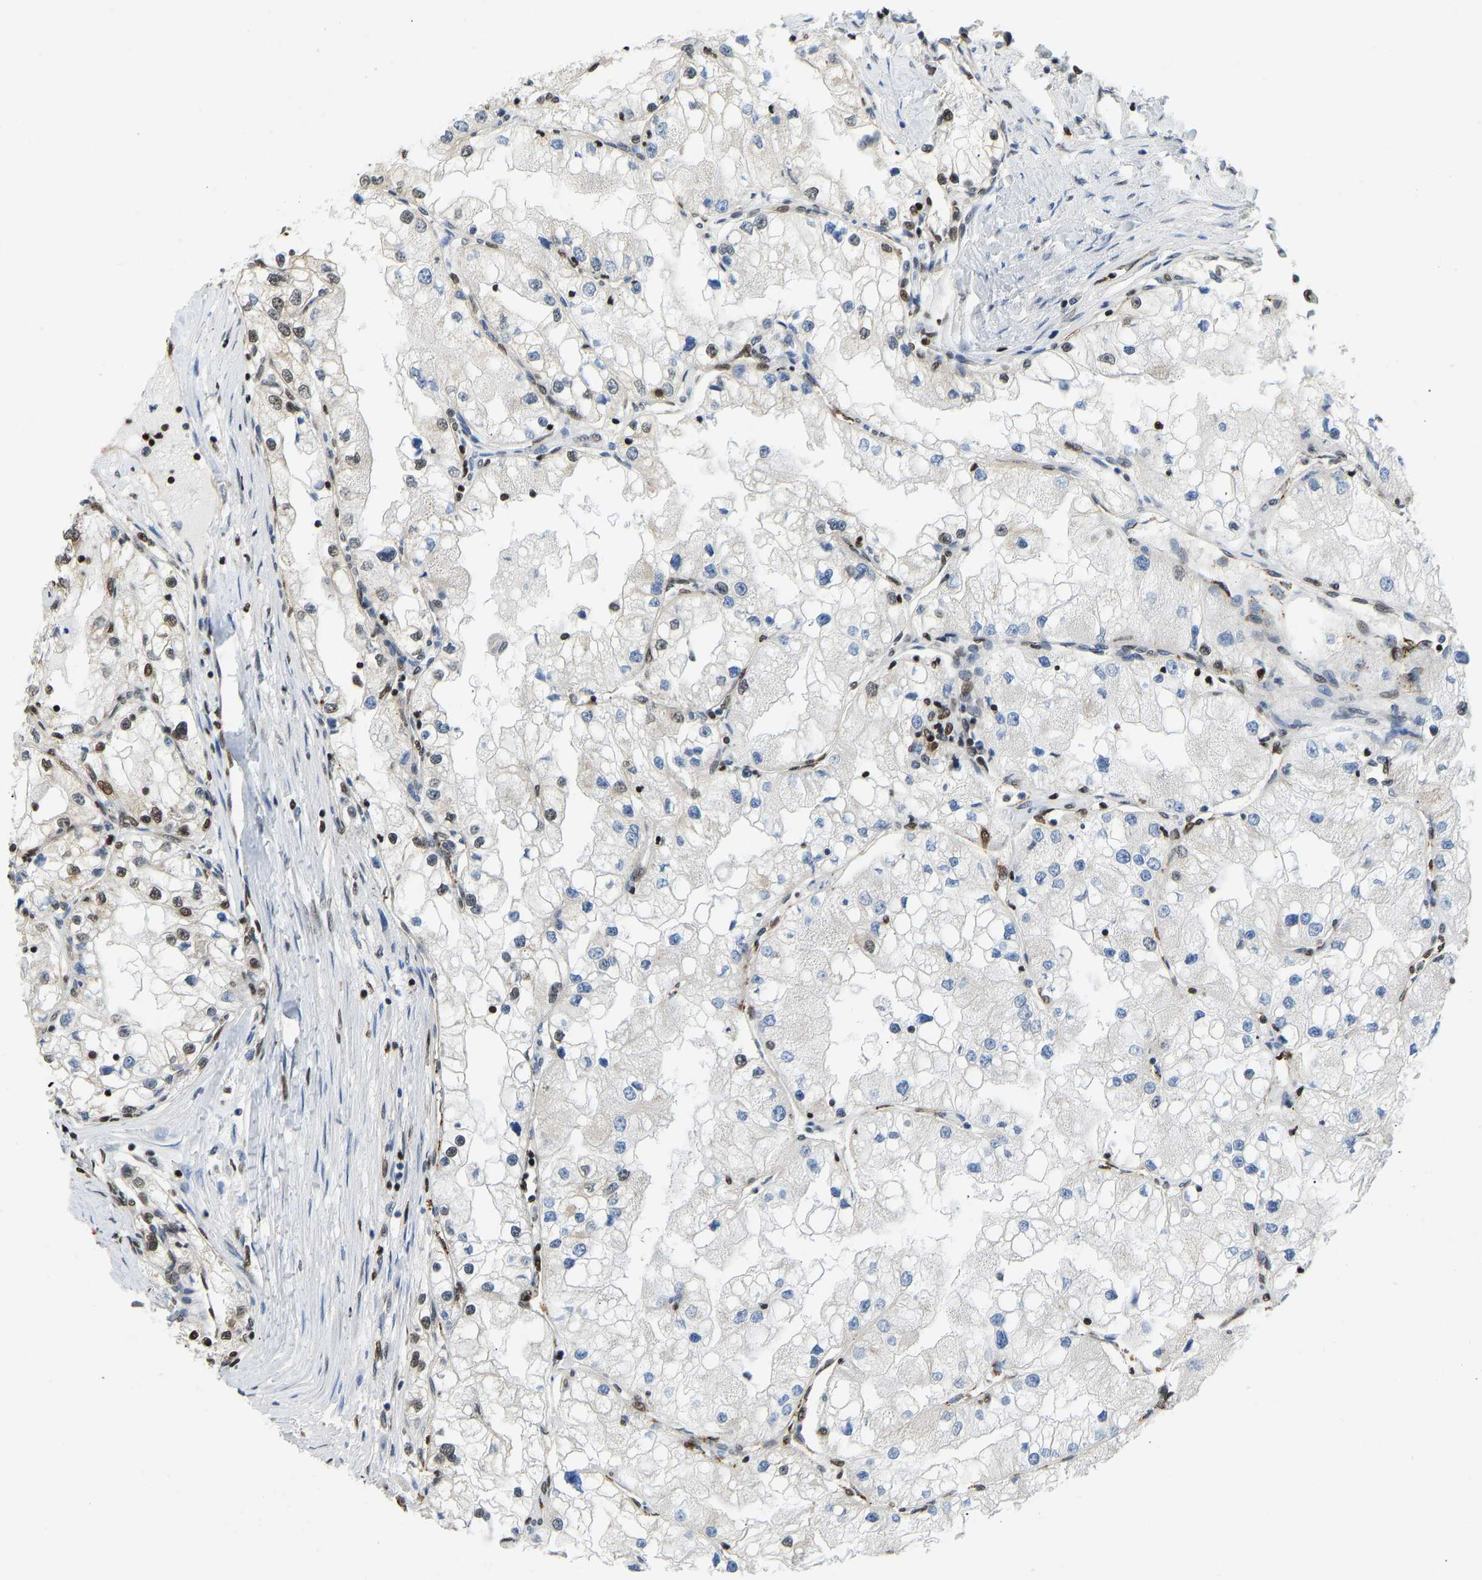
{"staining": {"intensity": "weak", "quantity": "<25%", "location": "nuclear"}, "tissue": "renal cancer", "cell_type": "Tumor cells", "image_type": "cancer", "snomed": [{"axis": "morphology", "description": "Adenocarcinoma, NOS"}, {"axis": "topography", "description": "Kidney"}], "caption": "A high-resolution photomicrograph shows IHC staining of renal cancer, which displays no significant staining in tumor cells.", "gene": "ZSCAN20", "patient": {"sex": "male", "age": 68}}